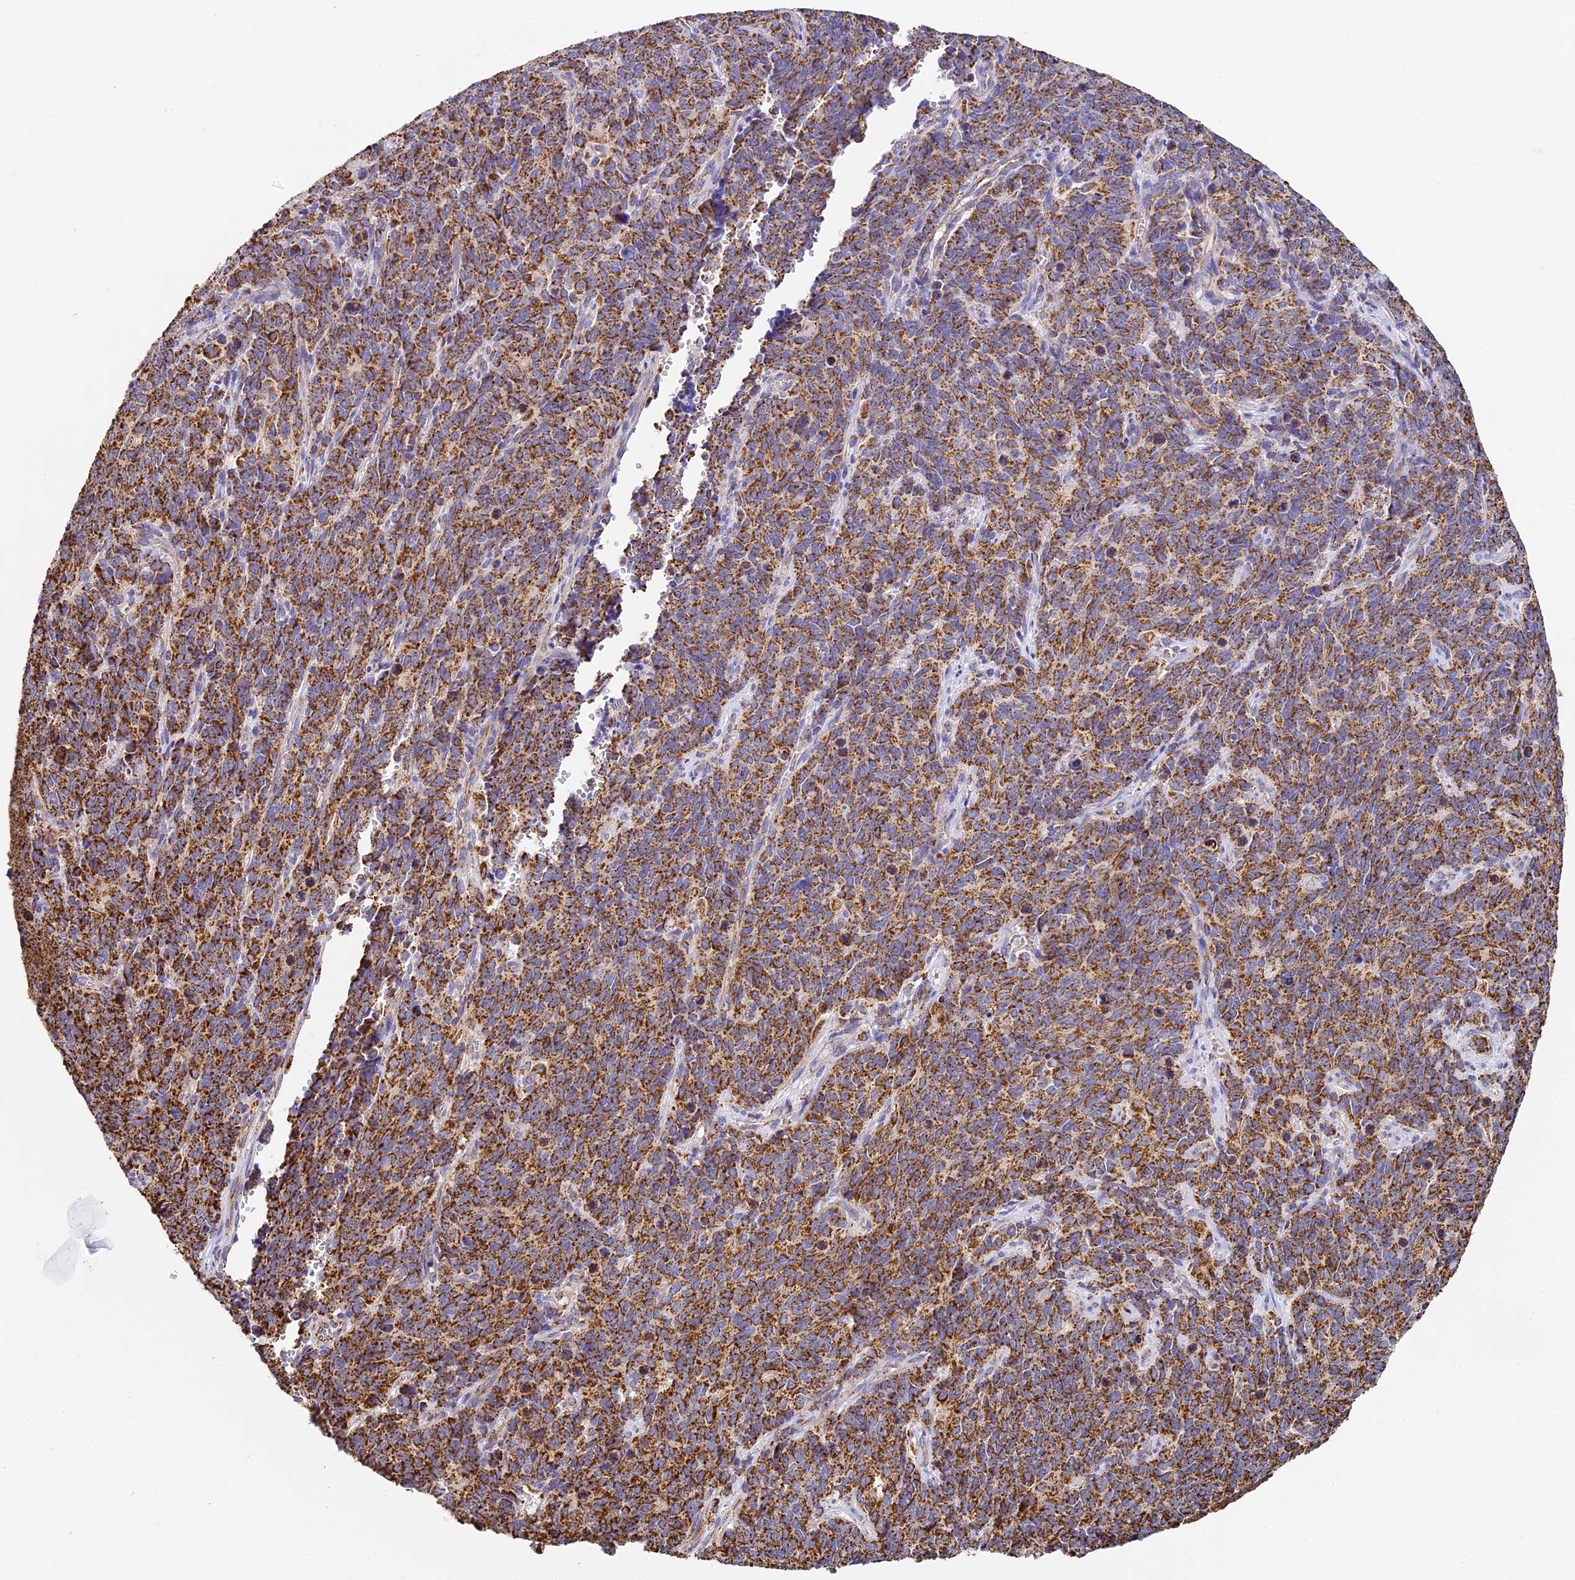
{"staining": {"intensity": "moderate", "quantity": ">75%", "location": "cytoplasmic/membranous"}, "tissue": "cervical cancer", "cell_type": "Tumor cells", "image_type": "cancer", "snomed": [{"axis": "morphology", "description": "Squamous cell carcinoma, NOS"}, {"axis": "topography", "description": "Cervix"}], "caption": "The micrograph demonstrates staining of cervical squamous cell carcinoma, revealing moderate cytoplasmic/membranous protein staining (brown color) within tumor cells.", "gene": "STK17A", "patient": {"sex": "female", "age": 60}}